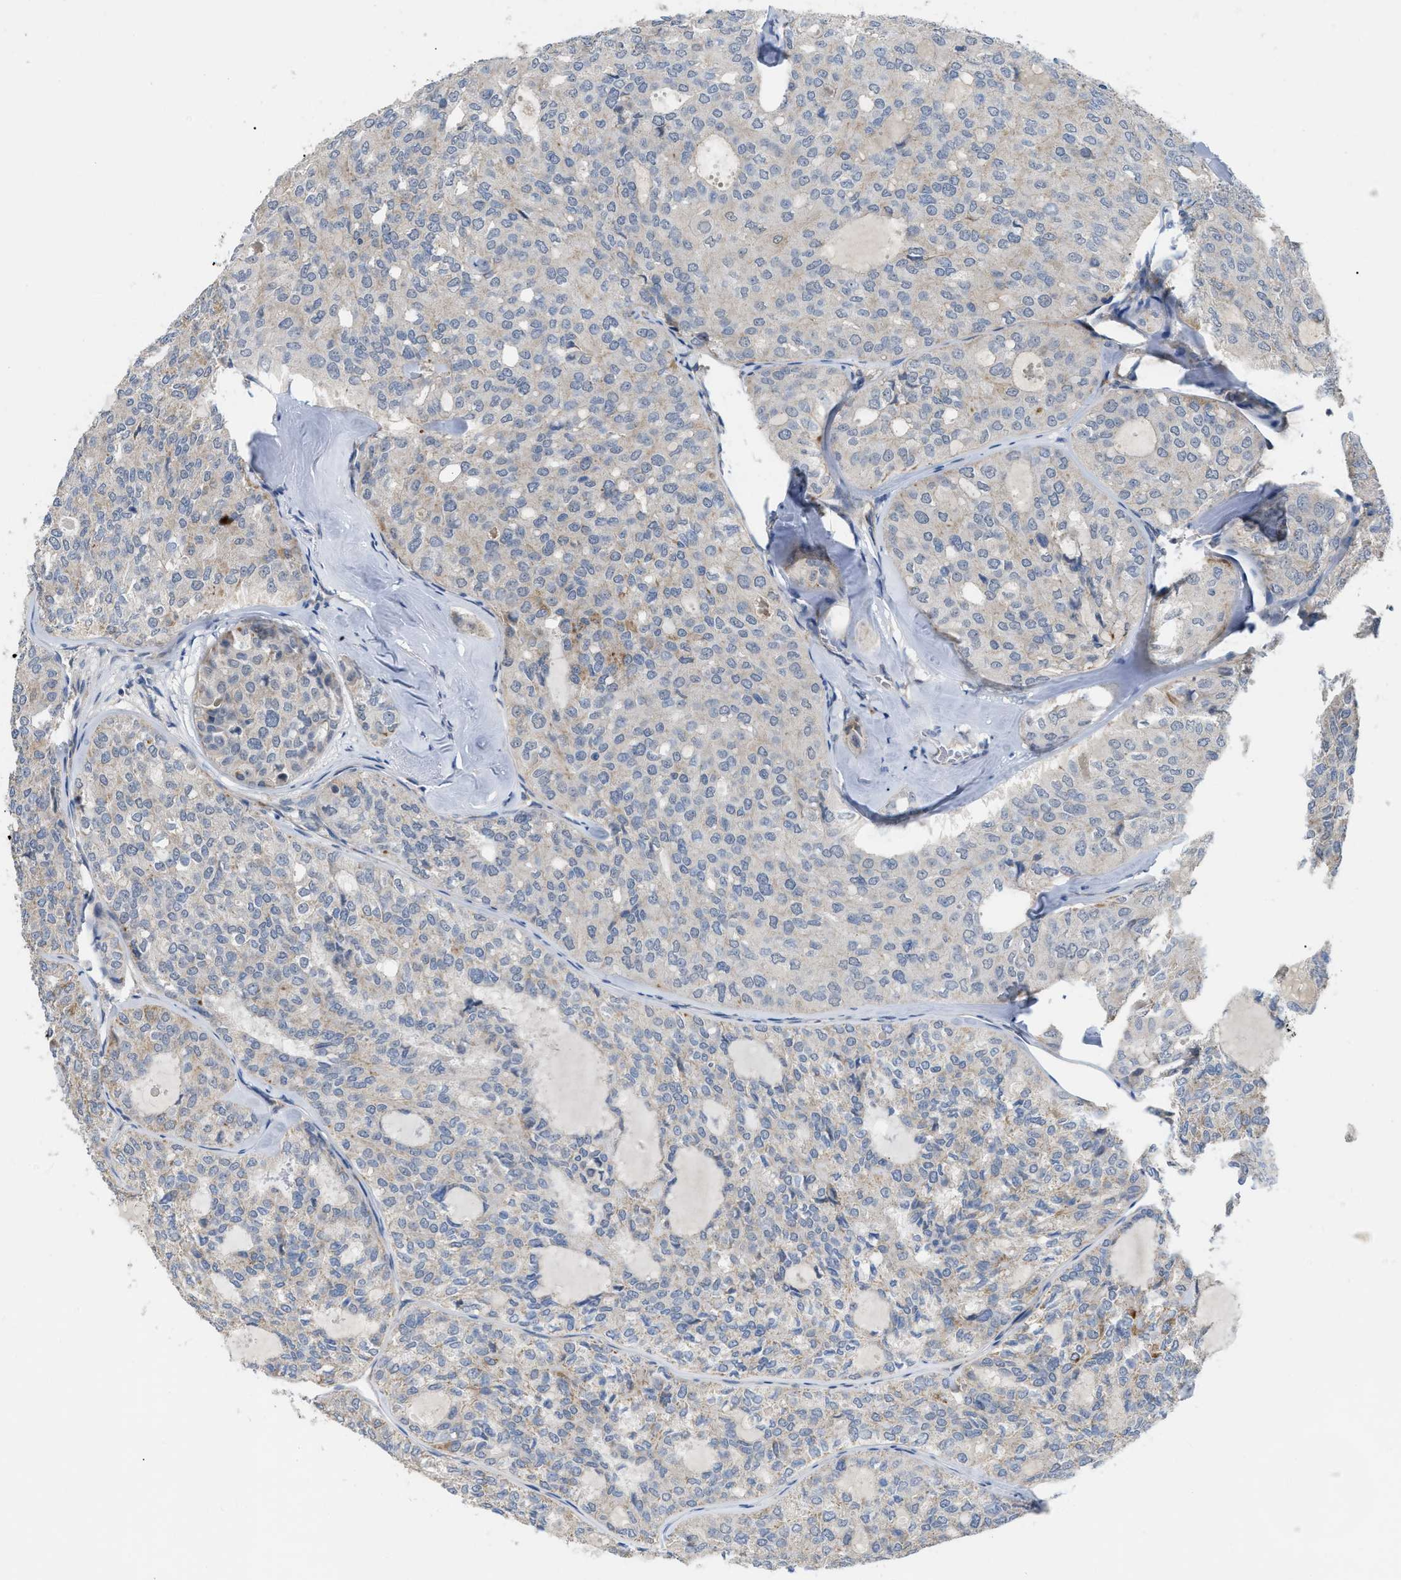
{"staining": {"intensity": "moderate", "quantity": "<25%", "location": "cytoplasmic/membranous"}, "tissue": "thyroid cancer", "cell_type": "Tumor cells", "image_type": "cancer", "snomed": [{"axis": "morphology", "description": "Follicular adenoma carcinoma, NOS"}, {"axis": "topography", "description": "Thyroid gland"}], "caption": "Moderate cytoplasmic/membranous protein expression is seen in approximately <25% of tumor cells in thyroid follicular adenoma carcinoma.", "gene": "DHX58", "patient": {"sex": "male", "age": 75}}